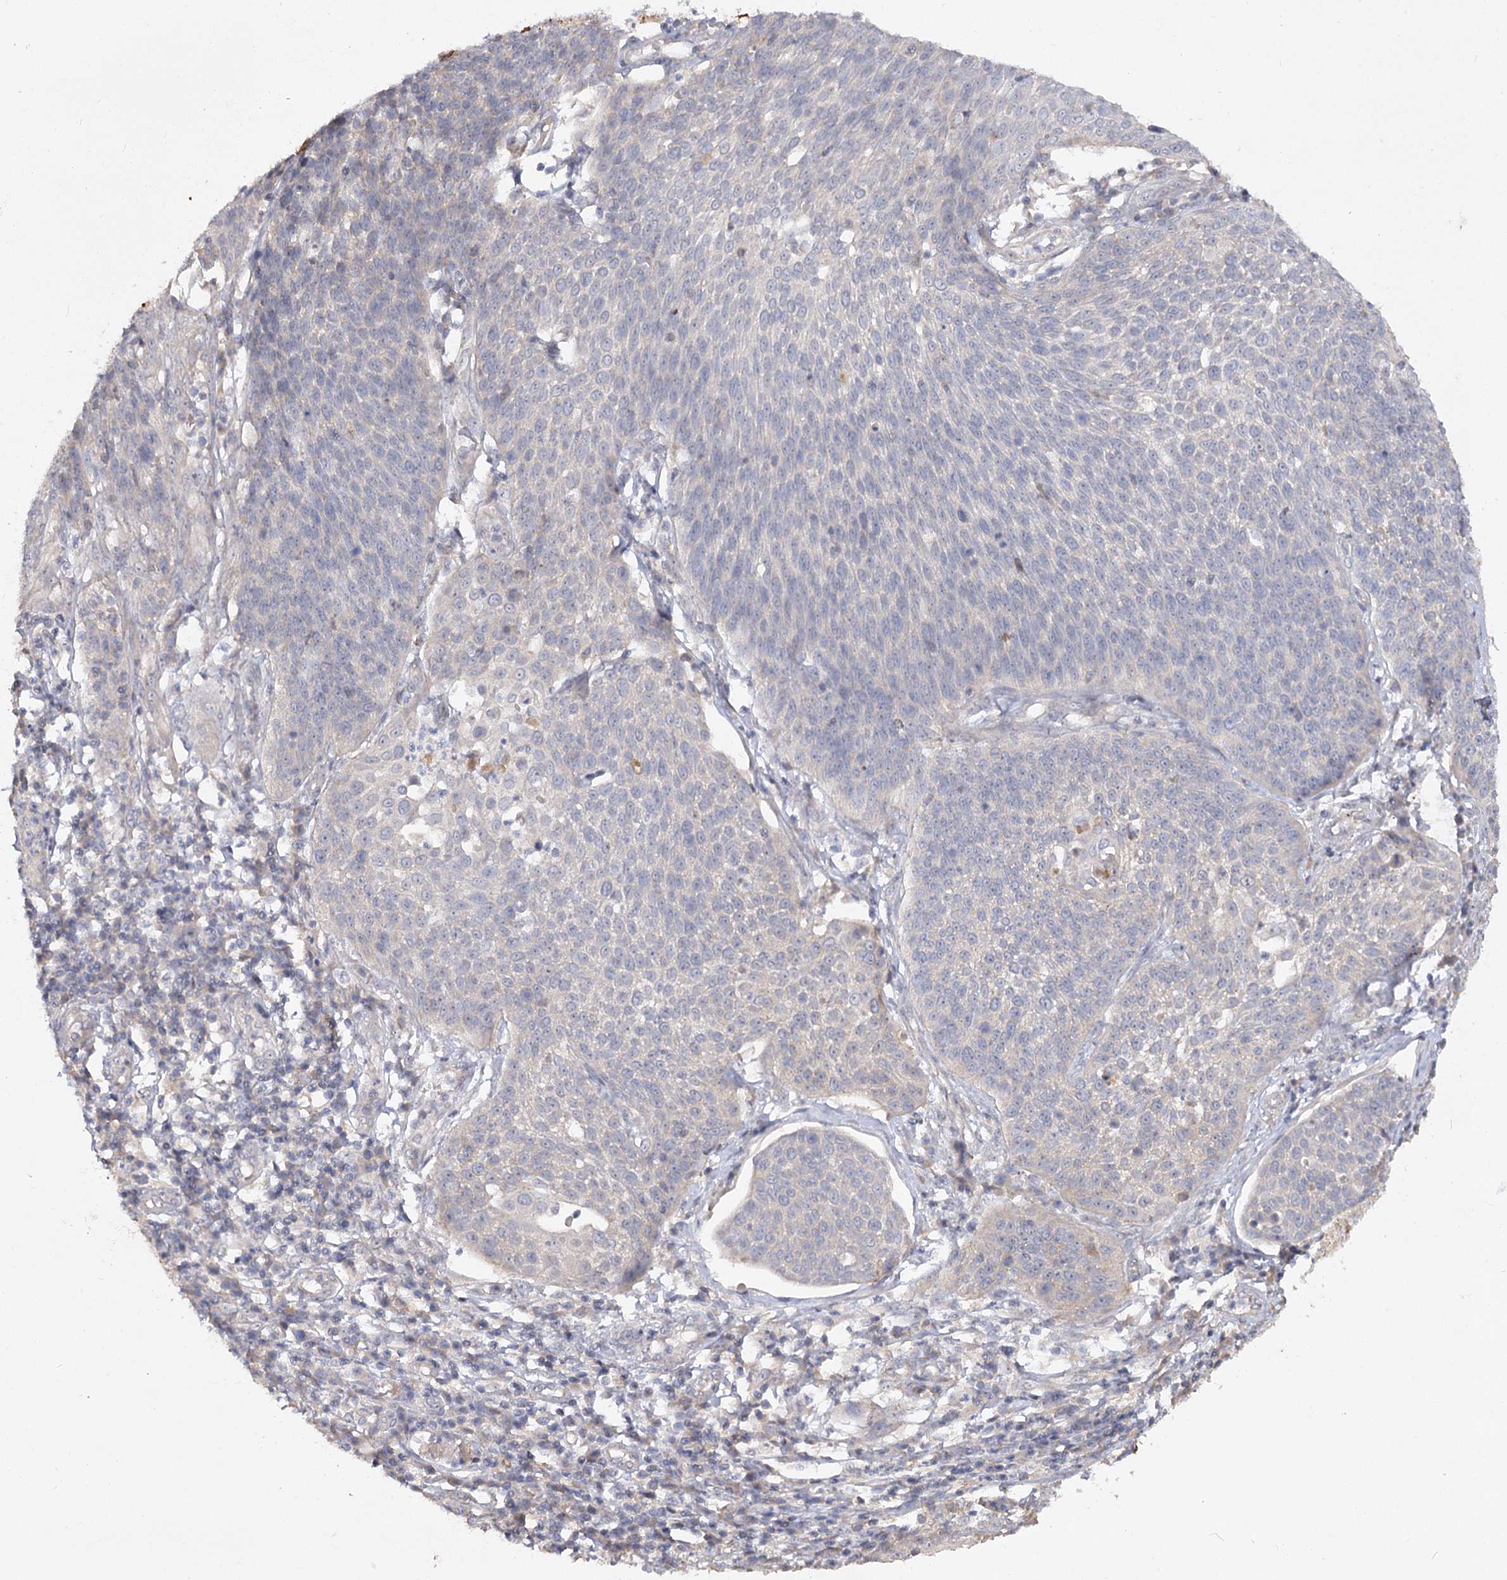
{"staining": {"intensity": "negative", "quantity": "none", "location": "none"}, "tissue": "cervical cancer", "cell_type": "Tumor cells", "image_type": "cancer", "snomed": [{"axis": "morphology", "description": "Squamous cell carcinoma, NOS"}, {"axis": "topography", "description": "Cervix"}], "caption": "Tumor cells are negative for protein expression in human cervical cancer (squamous cell carcinoma). Nuclei are stained in blue.", "gene": "ANGPTL5", "patient": {"sex": "female", "age": 34}}